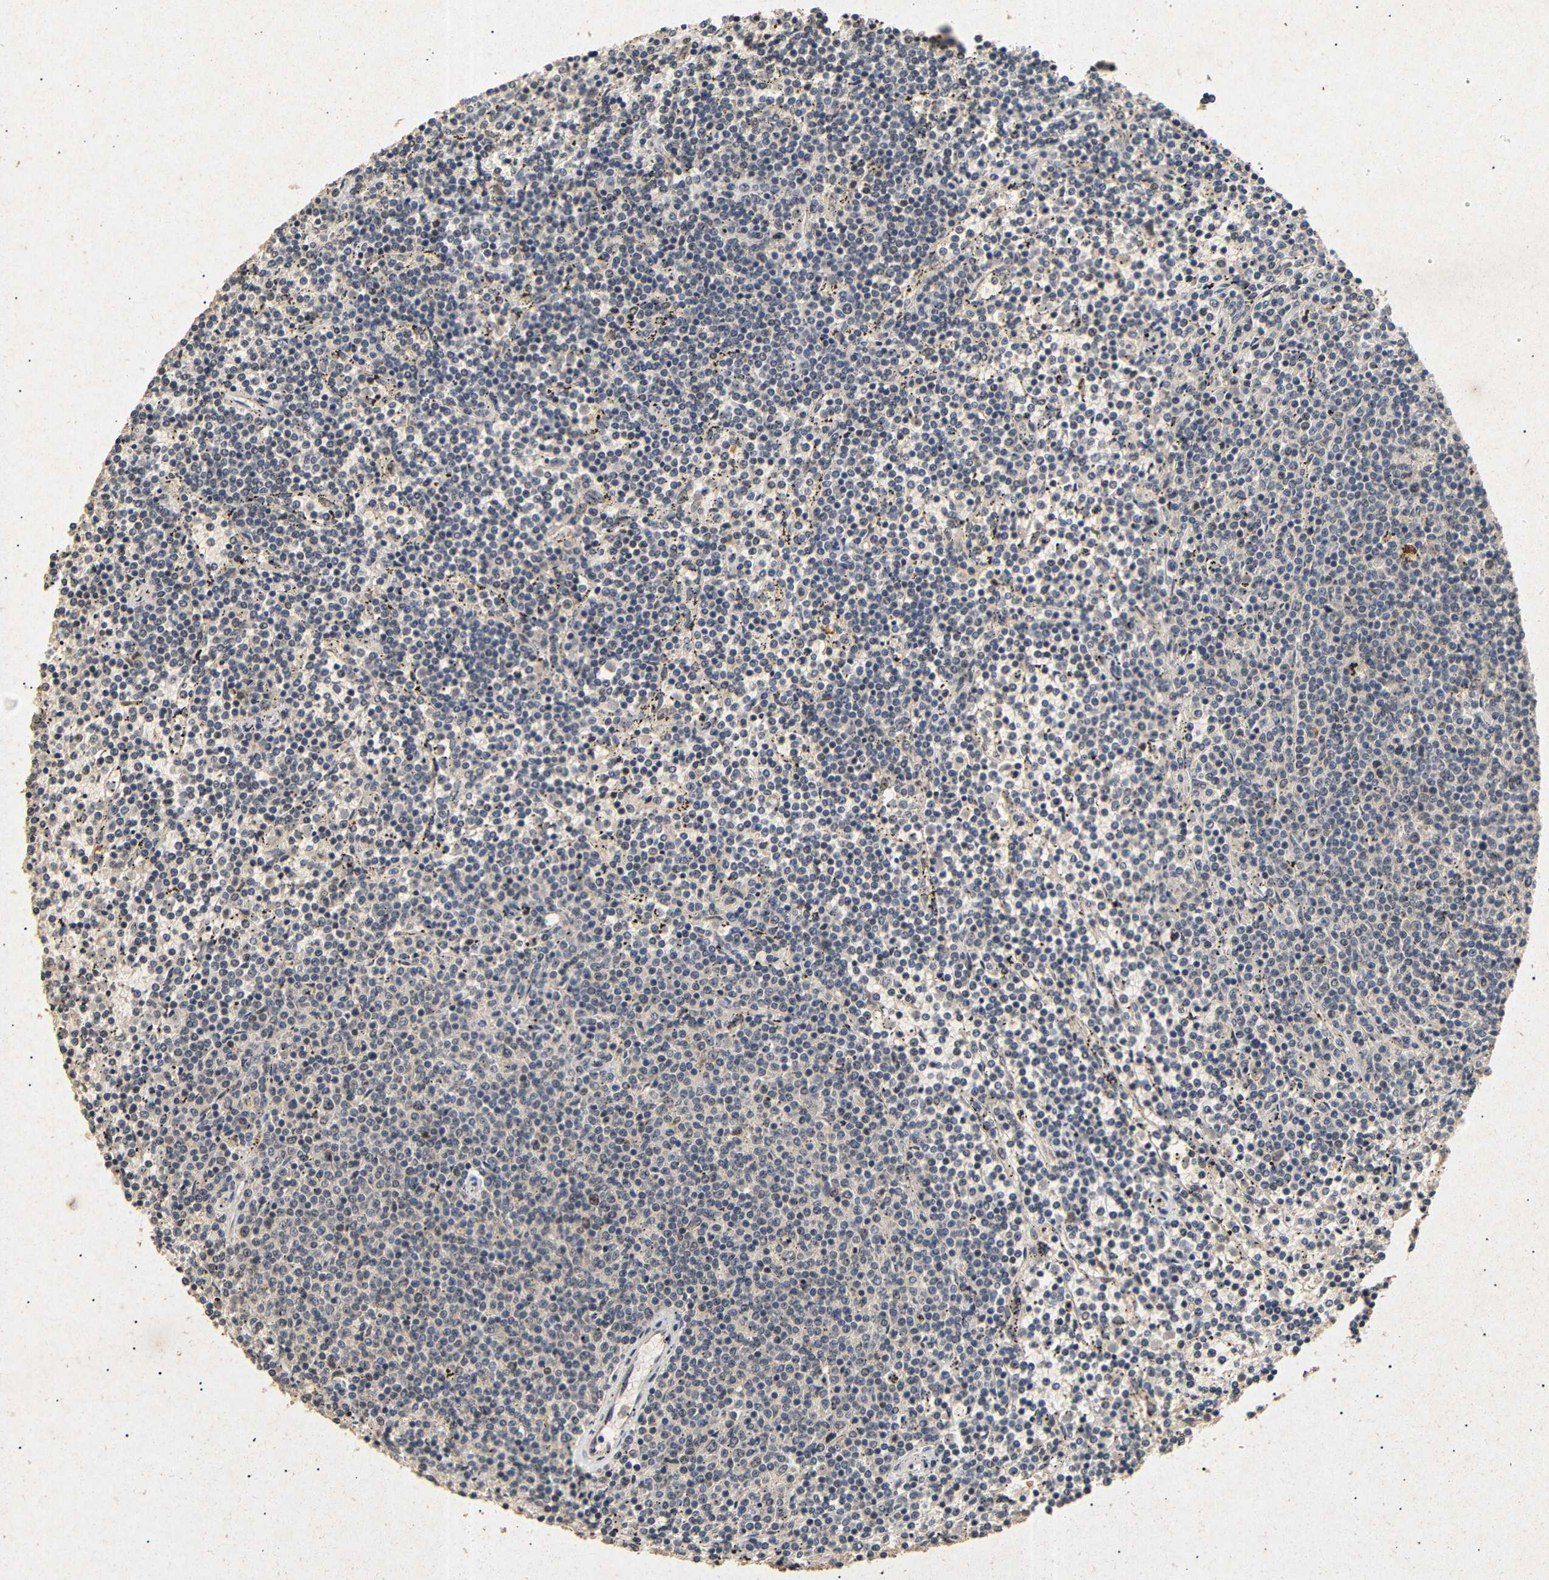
{"staining": {"intensity": "weak", "quantity": "<25%", "location": "nuclear"}, "tissue": "lymphoma", "cell_type": "Tumor cells", "image_type": "cancer", "snomed": [{"axis": "morphology", "description": "Malignant lymphoma, non-Hodgkin's type, Low grade"}, {"axis": "topography", "description": "Spleen"}], "caption": "High power microscopy micrograph of an immunohistochemistry (IHC) photomicrograph of low-grade malignant lymphoma, non-Hodgkin's type, revealing no significant expression in tumor cells. Brightfield microscopy of immunohistochemistry stained with DAB (3,3'-diaminobenzidine) (brown) and hematoxylin (blue), captured at high magnification.", "gene": "PARN", "patient": {"sex": "female", "age": 50}}